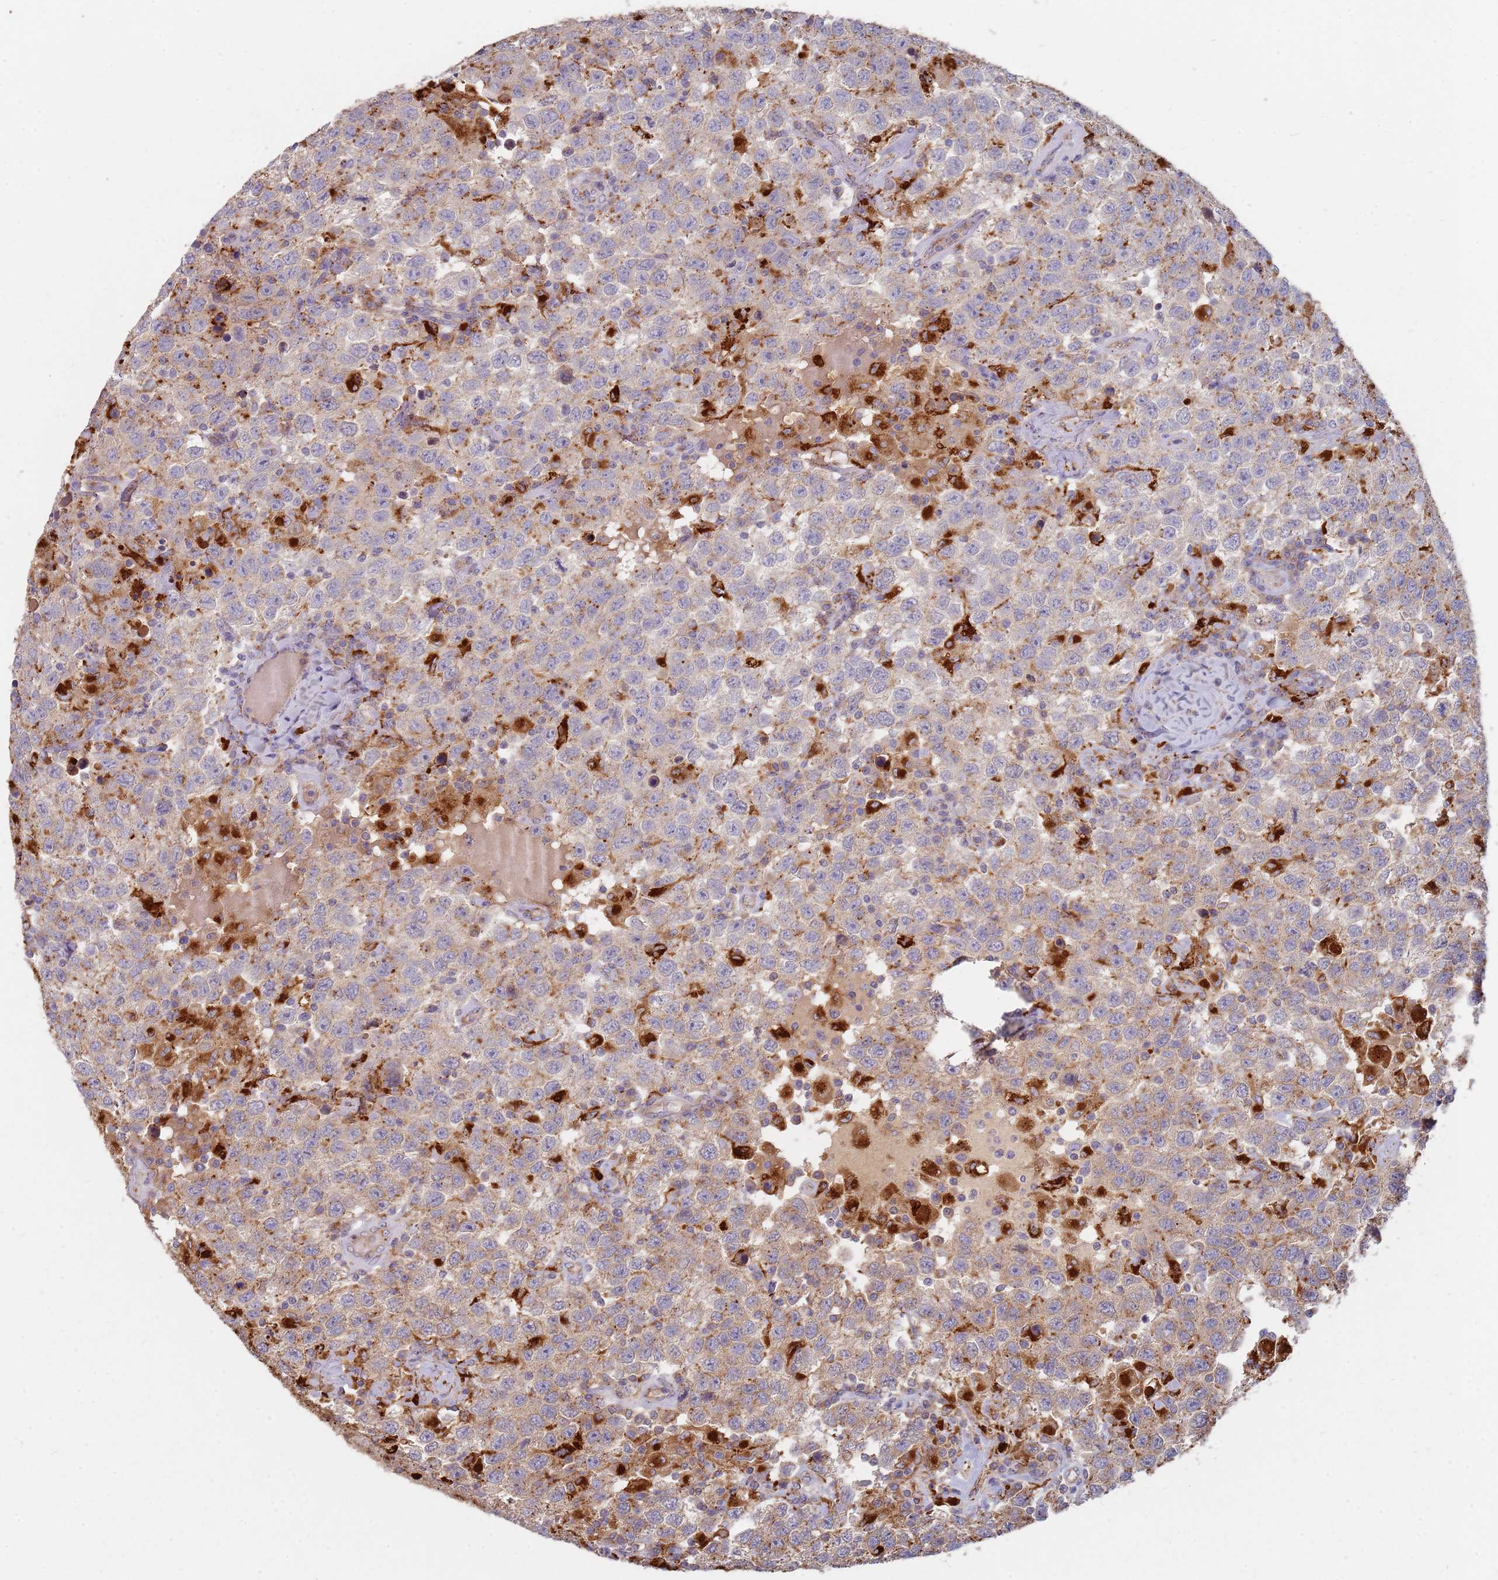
{"staining": {"intensity": "moderate", "quantity": "25%-75%", "location": "cytoplasmic/membranous"}, "tissue": "testis cancer", "cell_type": "Tumor cells", "image_type": "cancer", "snomed": [{"axis": "morphology", "description": "Seminoma, NOS"}, {"axis": "topography", "description": "Testis"}], "caption": "Moderate cytoplasmic/membranous staining is appreciated in approximately 25%-75% of tumor cells in testis seminoma.", "gene": "TMEM229B", "patient": {"sex": "male", "age": 41}}